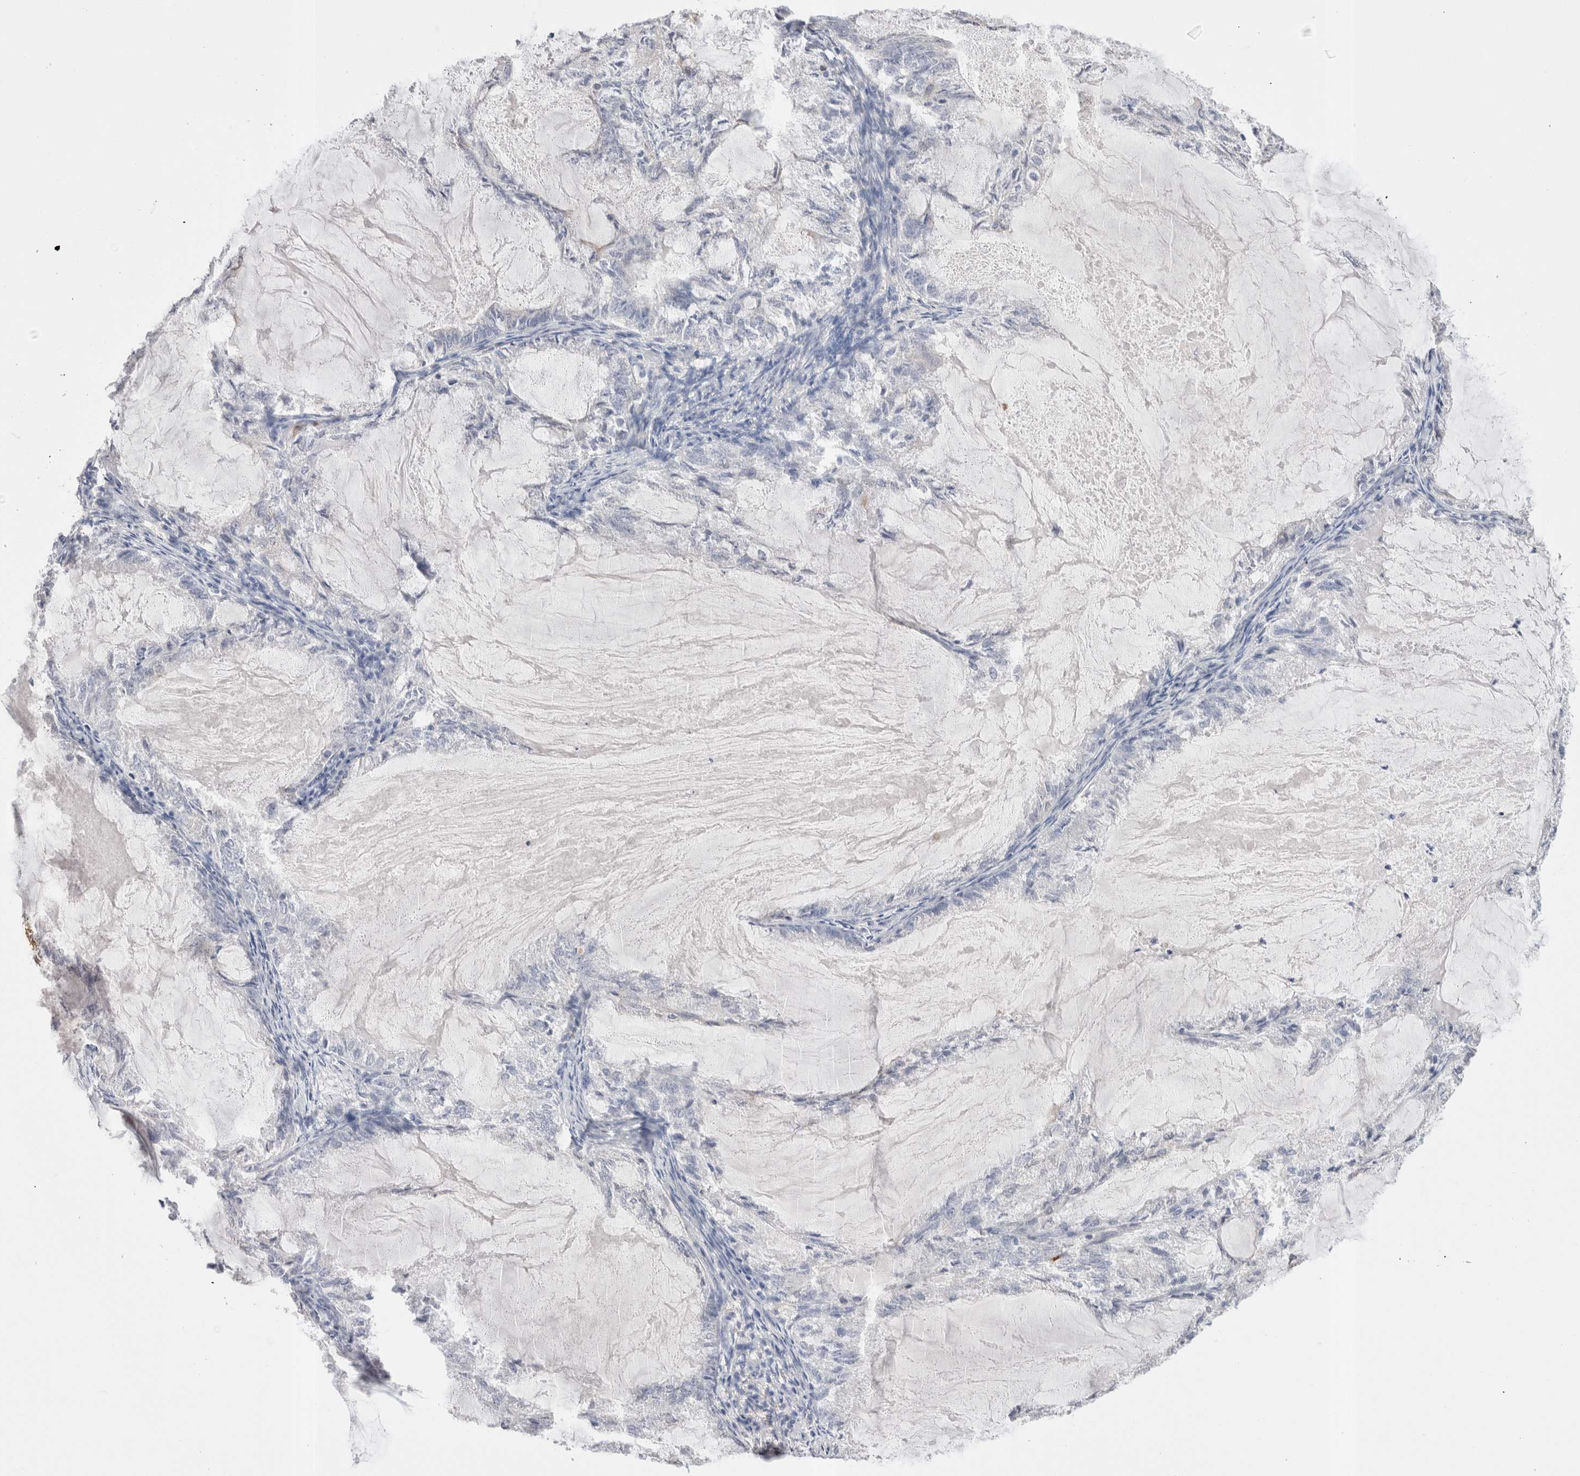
{"staining": {"intensity": "negative", "quantity": "none", "location": "none"}, "tissue": "endometrial cancer", "cell_type": "Tumor cells", "image_type": "cancer", "snomed": [{"axis": "morphology", "description": "Adenocarcinoma, NOS"}, {"axis": "topography", "description": "Endometrium"}], "caption": "Immunohistochemical staining of endometrial cancer (adenocarcinoma) demonstrates no significant expression in tumor cells.", "gene": "CAPN2", "patient": {"sex": "female", "age": 86}}